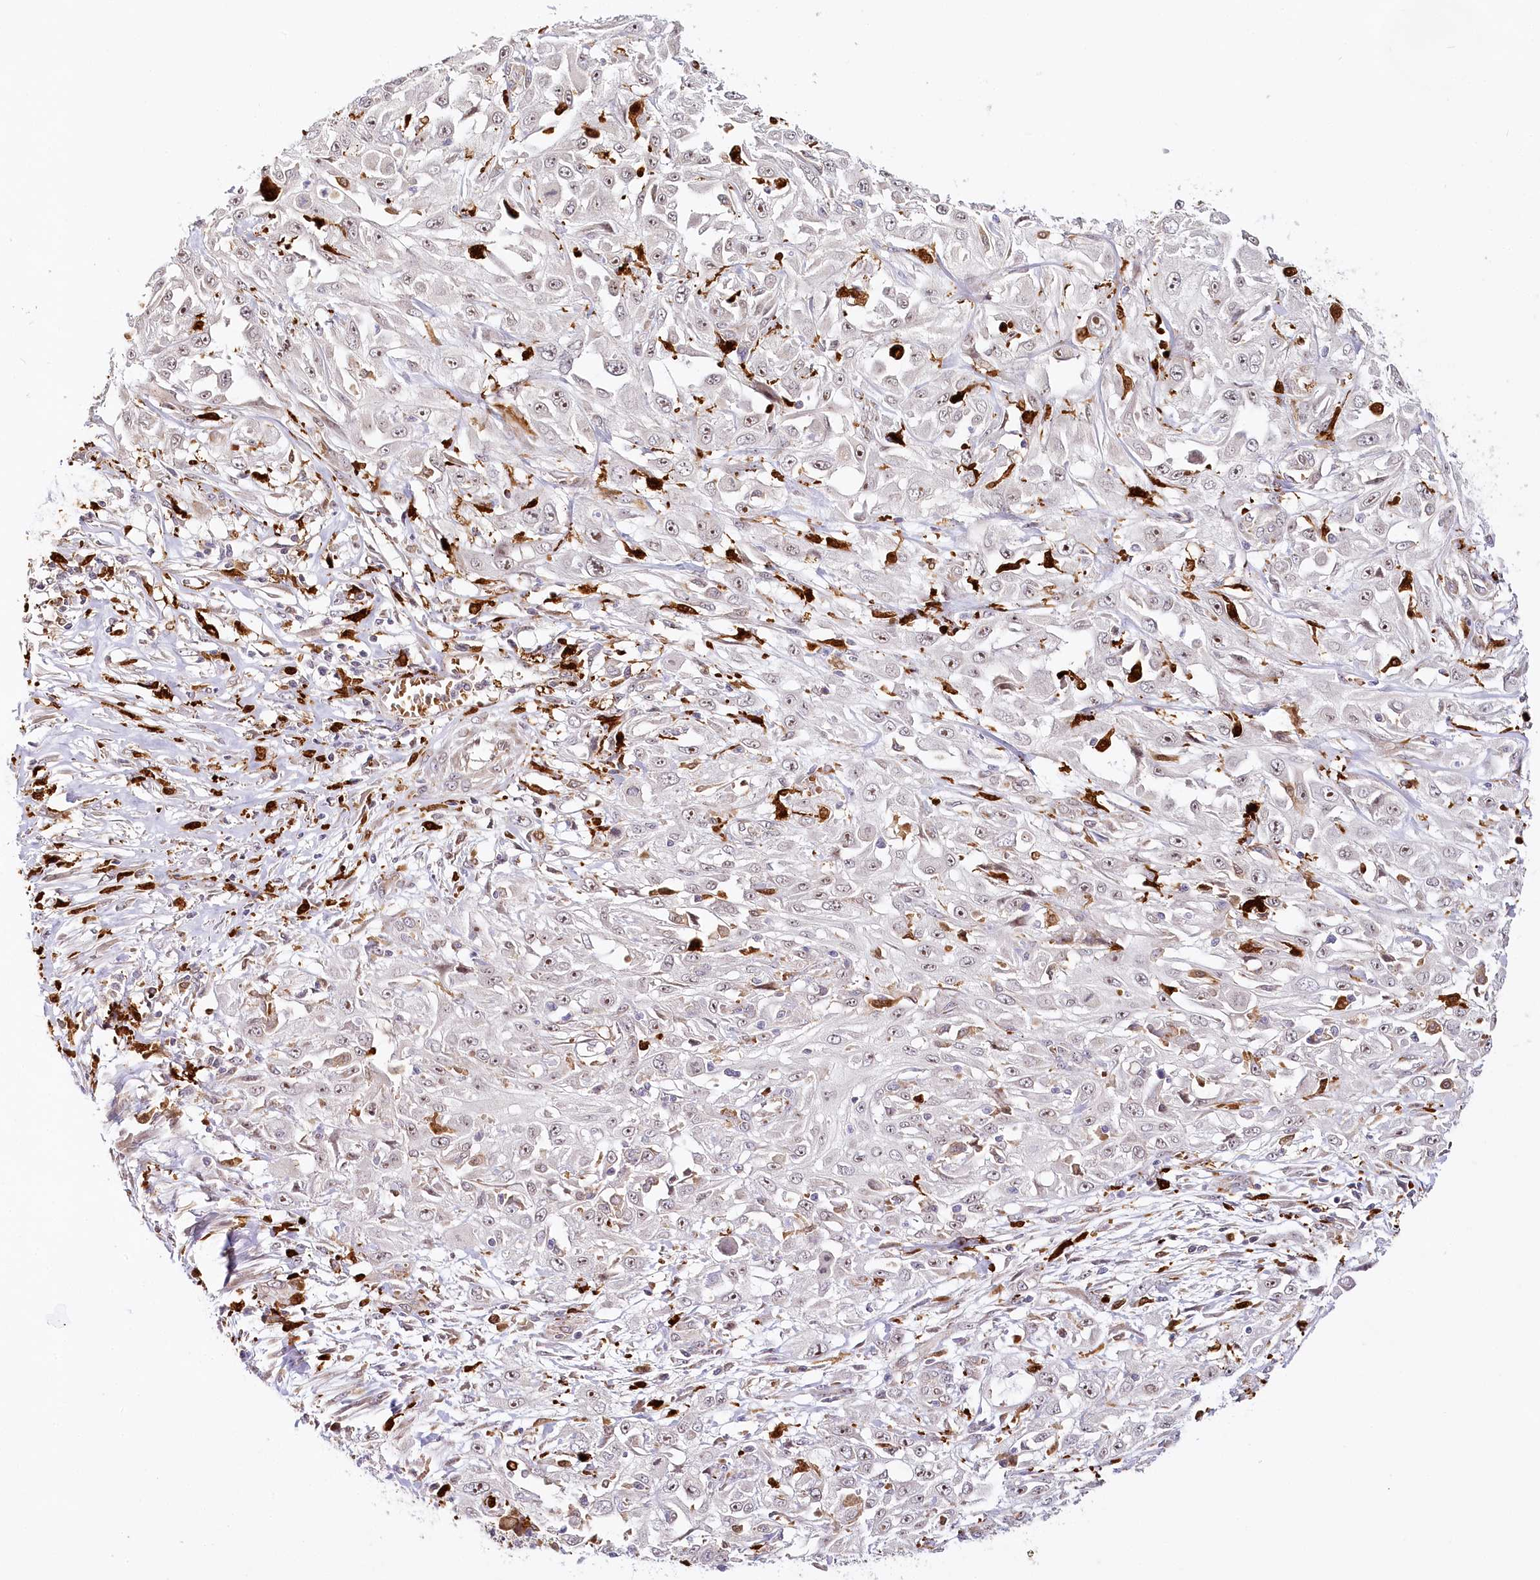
{"staining": {"intensity": "weak", "quantity": "<25%", "location": "nuclear"}, "tissue": "skin cancer", "cell_type": "Tumor cells", "image_type": "cancer", "snomed": [{"axis": "morphology", "description": "Squamous cell carcinoma, NOS"}, {"axis": "morphology", "description": "Squamous cell carcinoma, metastatic, NOS"}, {"axis": "topography", "description": "Skin"}, {"axis": "topography", "description": "Lymph node"}], "caption": "IHC of human skin cancer demonstrates no positivity in tumor cells.", "gene": "WDR36", "patient": {"sex": "male", "age": 75}}